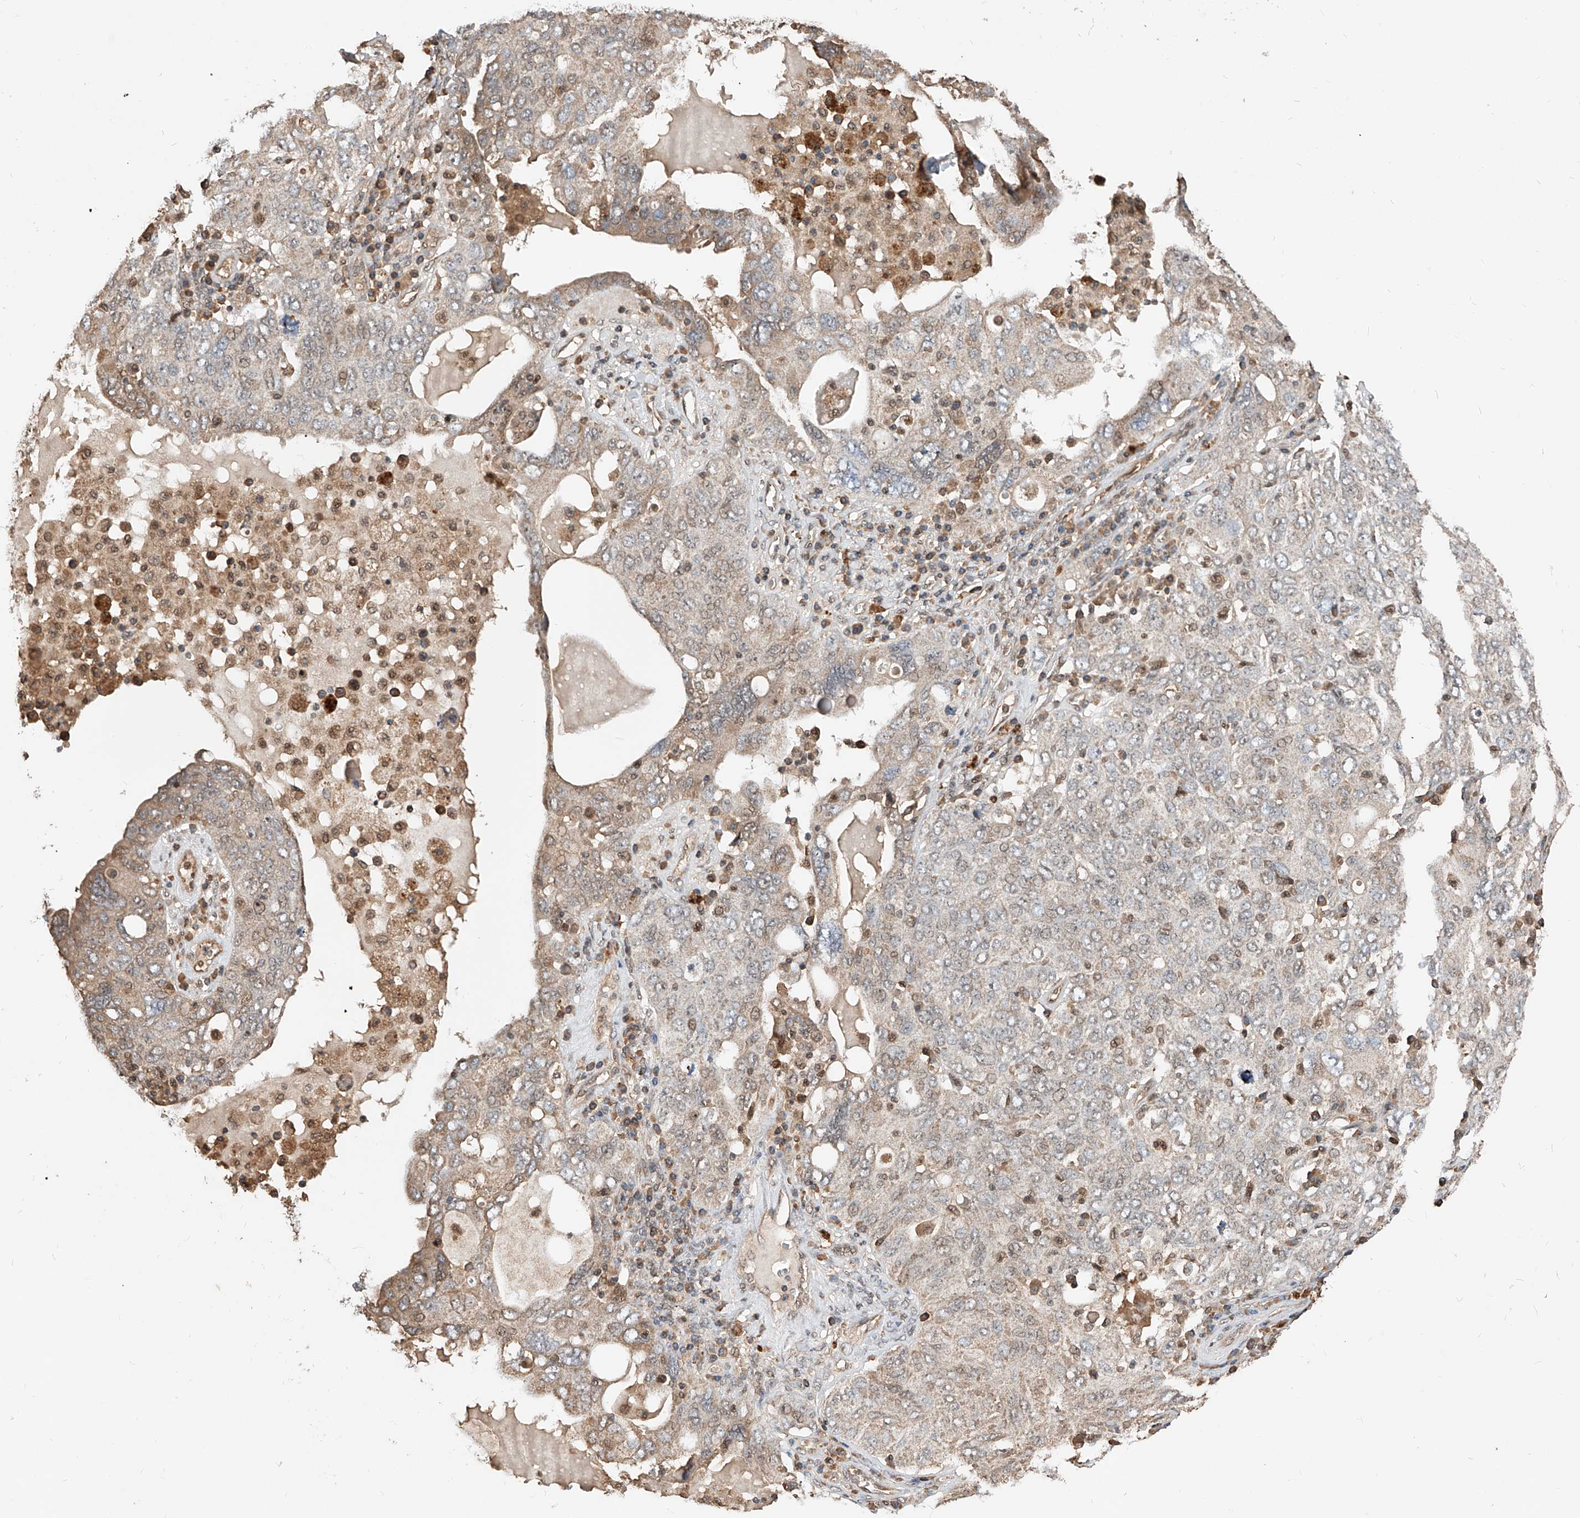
{"staining": {"intensity": "weak", "quantity": "25%-75%", "location": "cytoplasmic/membranous,nuclear"}, "tissue": "ovarian cancer", "cell_type": "Tumor cells", "image_type": "cancer", "snomed": [{"axis": "morphology", "description": "Carcinoma, endometroid"}, {"axis": "topography", "description": "Ovary"}], "caption": "Ovarian cancer (endometroid carcinoma) stained for a protein shows weak cytoplasmic/membranous and nuclear positivity in tumor cells.", "gene": "RILPL2", "patient": {"sex": "female", "age": 62}}